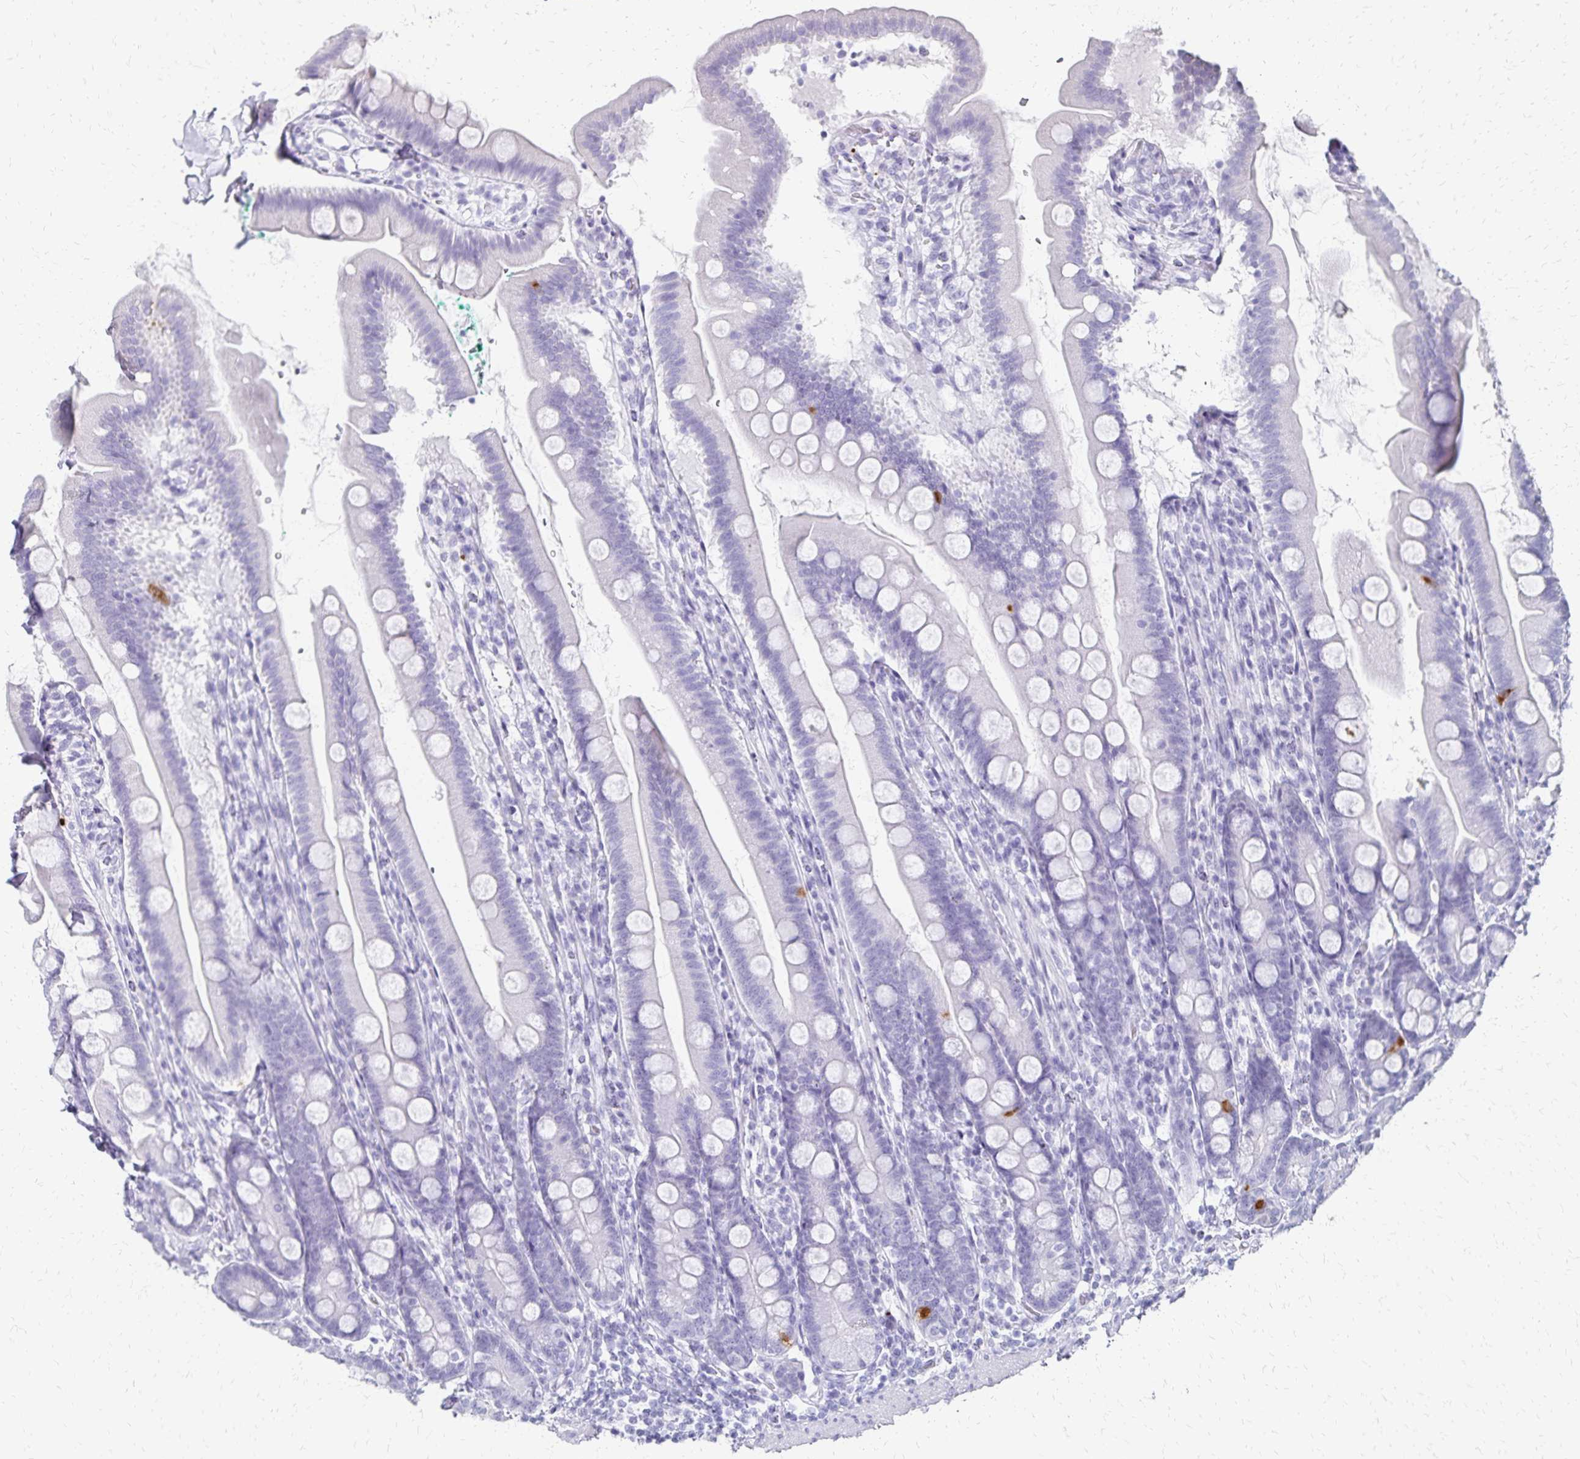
{"staining": {"intensity": "strong", "quantity": "<25%", "location": "cytoplasmic/membranous"}, "tissue": "duodenum", "cell_type": "Glandular cells", "image_type": "normal", "snomed": [{"axis": "morphology", "description": "Normal tissue, NOS"}, {"axis": "topography", "description": "Duodenum"}], "caption": "The micrograph shows immunohistochemical staining of benign duodenum. There is strong cytoplasmic/membranous expression is present in approximately <25% of glandular cells. (IHC, brightfield microscopy, high magnification).", "gene": "GIP", "patient": {"sex": "female", "age": 67}}